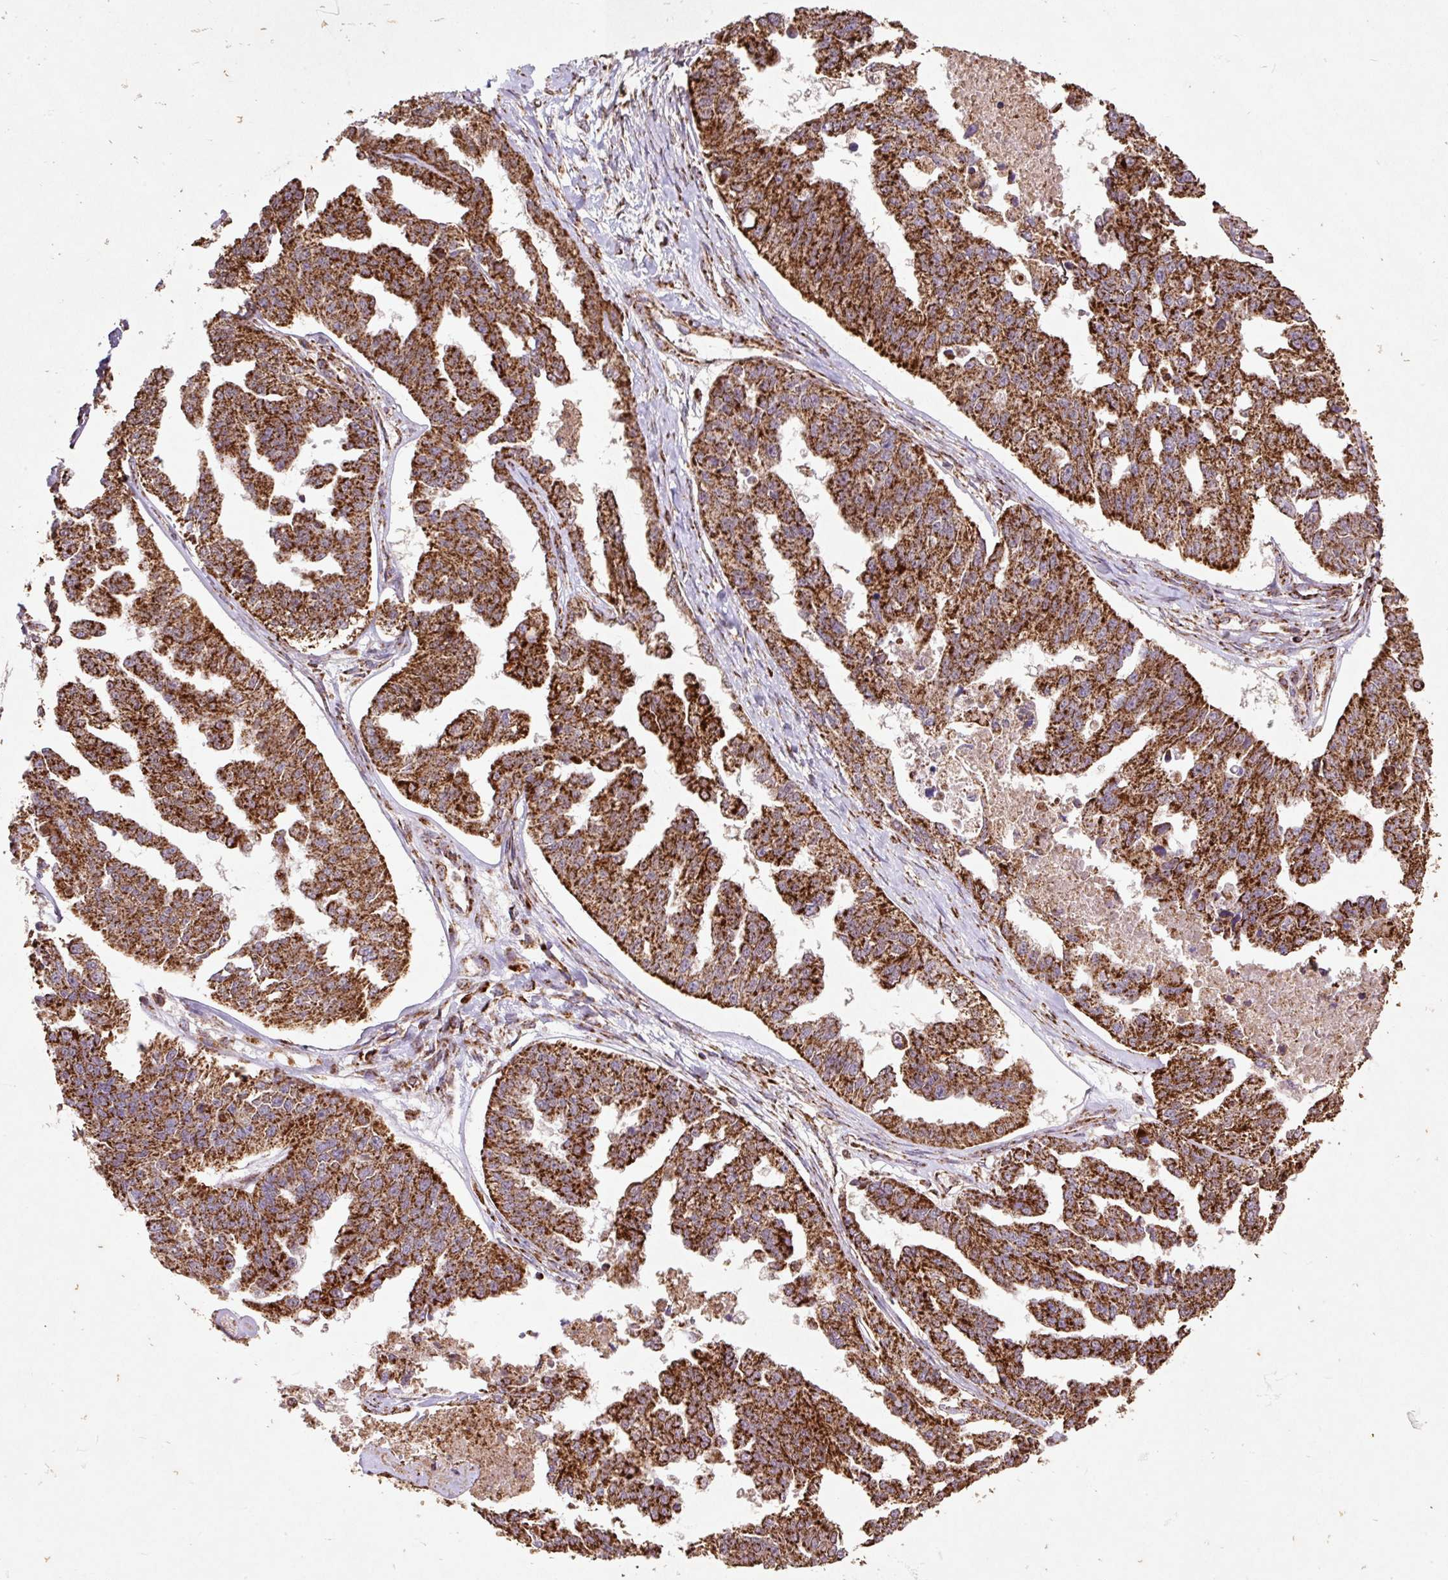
{"staining": {"intensity": "strong", "quantity": ">75%", "location": "cytoplasmic/membranous"}, "tissue": "ovarian cancer", "cell_type": "Tumor cells", "image_type": "cancer", "snomed": [{"axis": "morphology", "description": "Cystadenocarcinoma, serous, NOS"}, {"axis": "topography", "description": "Ovary"}], "caption": "Human serous cystadenocarcinoma (ovarian) stained with a brown dye demonstrates strong cytoplasmic/membranous positive staining in approximately >75% of tumor cells.", "gene": "ATP5F1A", "patient": {"sex": "female", "age": 58}}